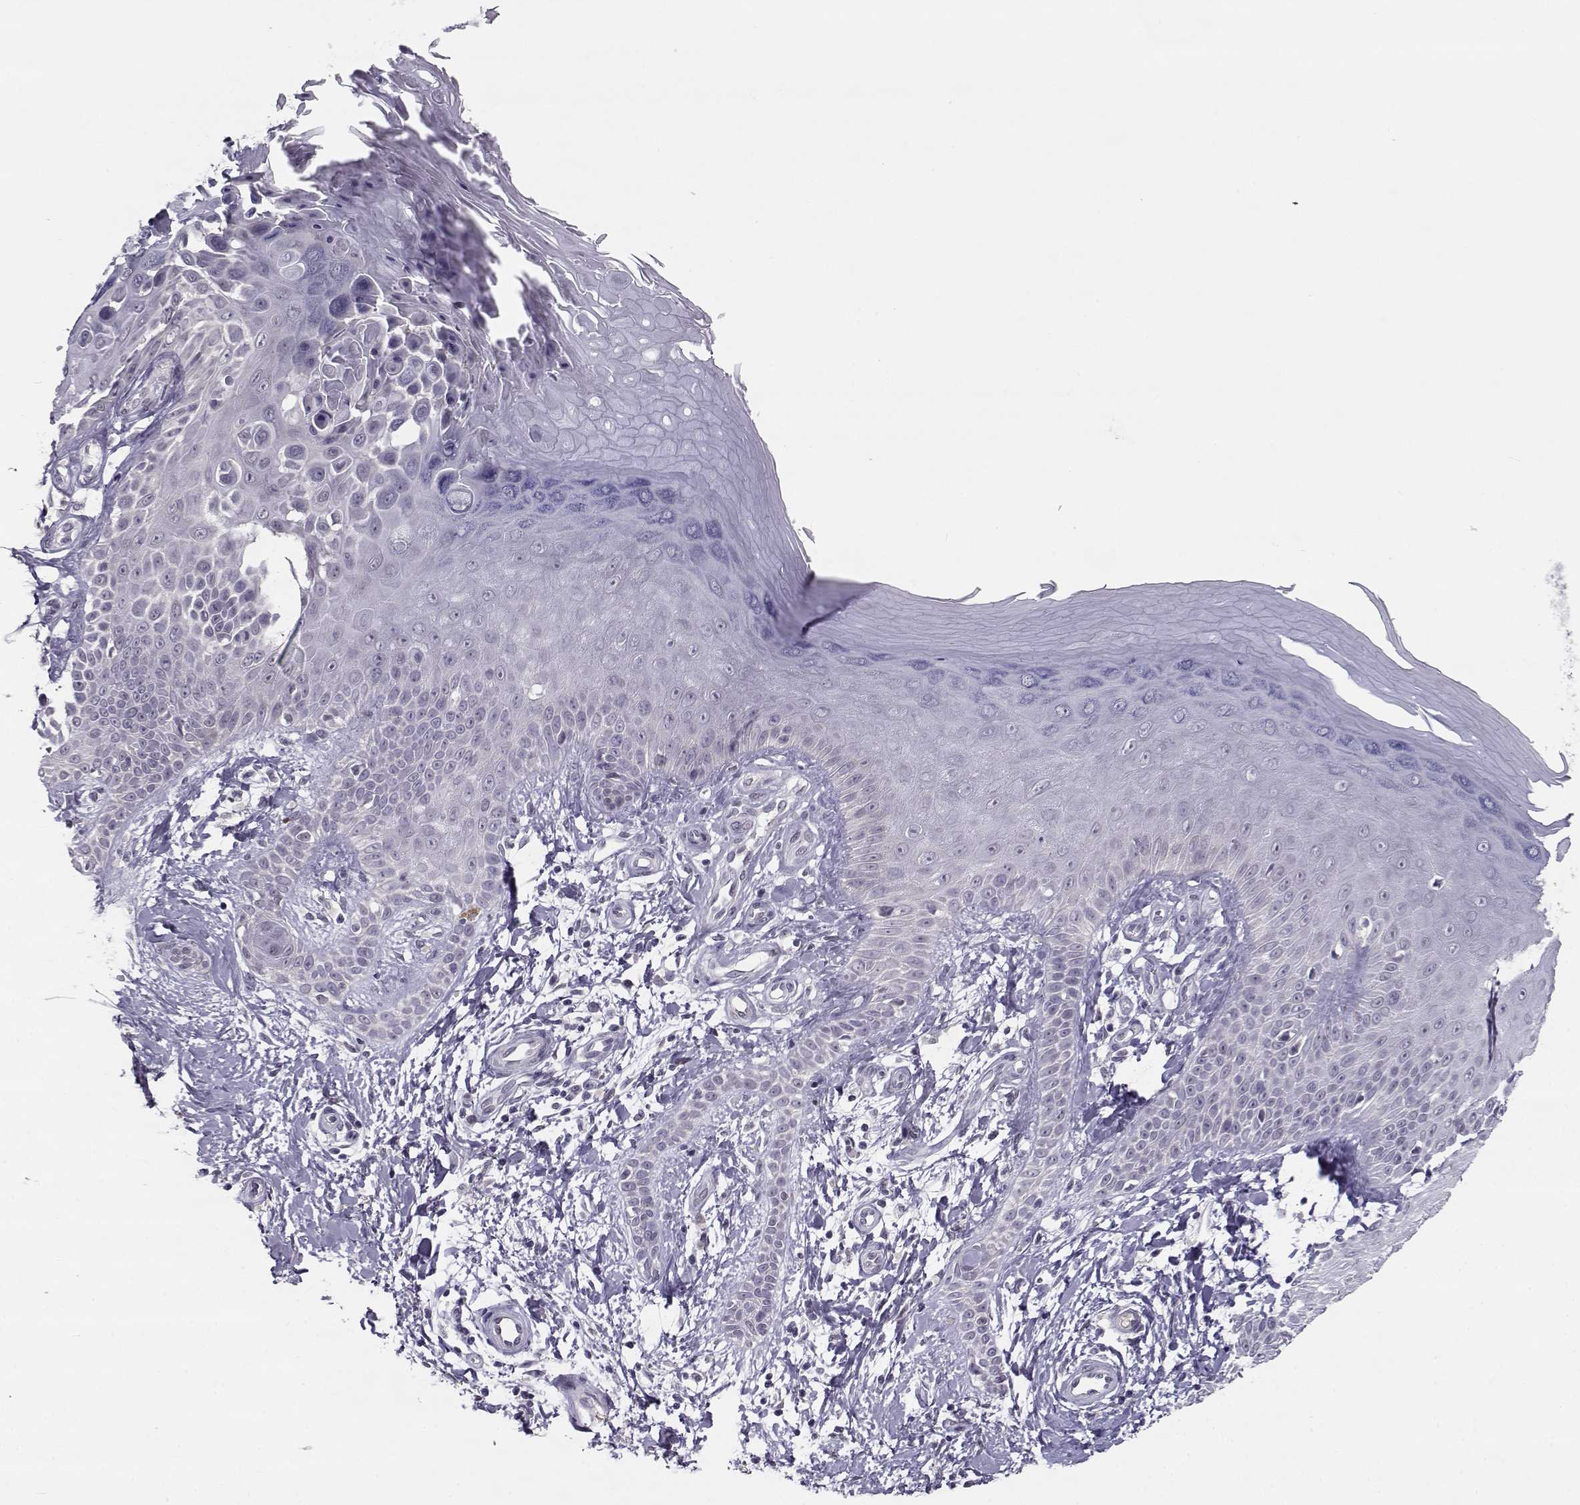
{"staining": {"intensity": "negative", "quantity": "none", "location": "none"}, "tissue": "skin", "cell_type": "Fibroblasts", "image_type": "normal", "snomed": [{"axis": "morphology", "description": "Normal tissue, NOS"}, {"axis": "morphology", "description": "Inflammation, NOS"}, {"axis": "morphology", "description": "Fibrosis, NOS"}, {"axis": "topography", "description": "Skin"}], "caption": "Skin stained for a protein using immunohistochemistry demonstrates no staining fibroblasts.", "gene": "C16orf86", "patient": {"sex": "male", "age": 71}}